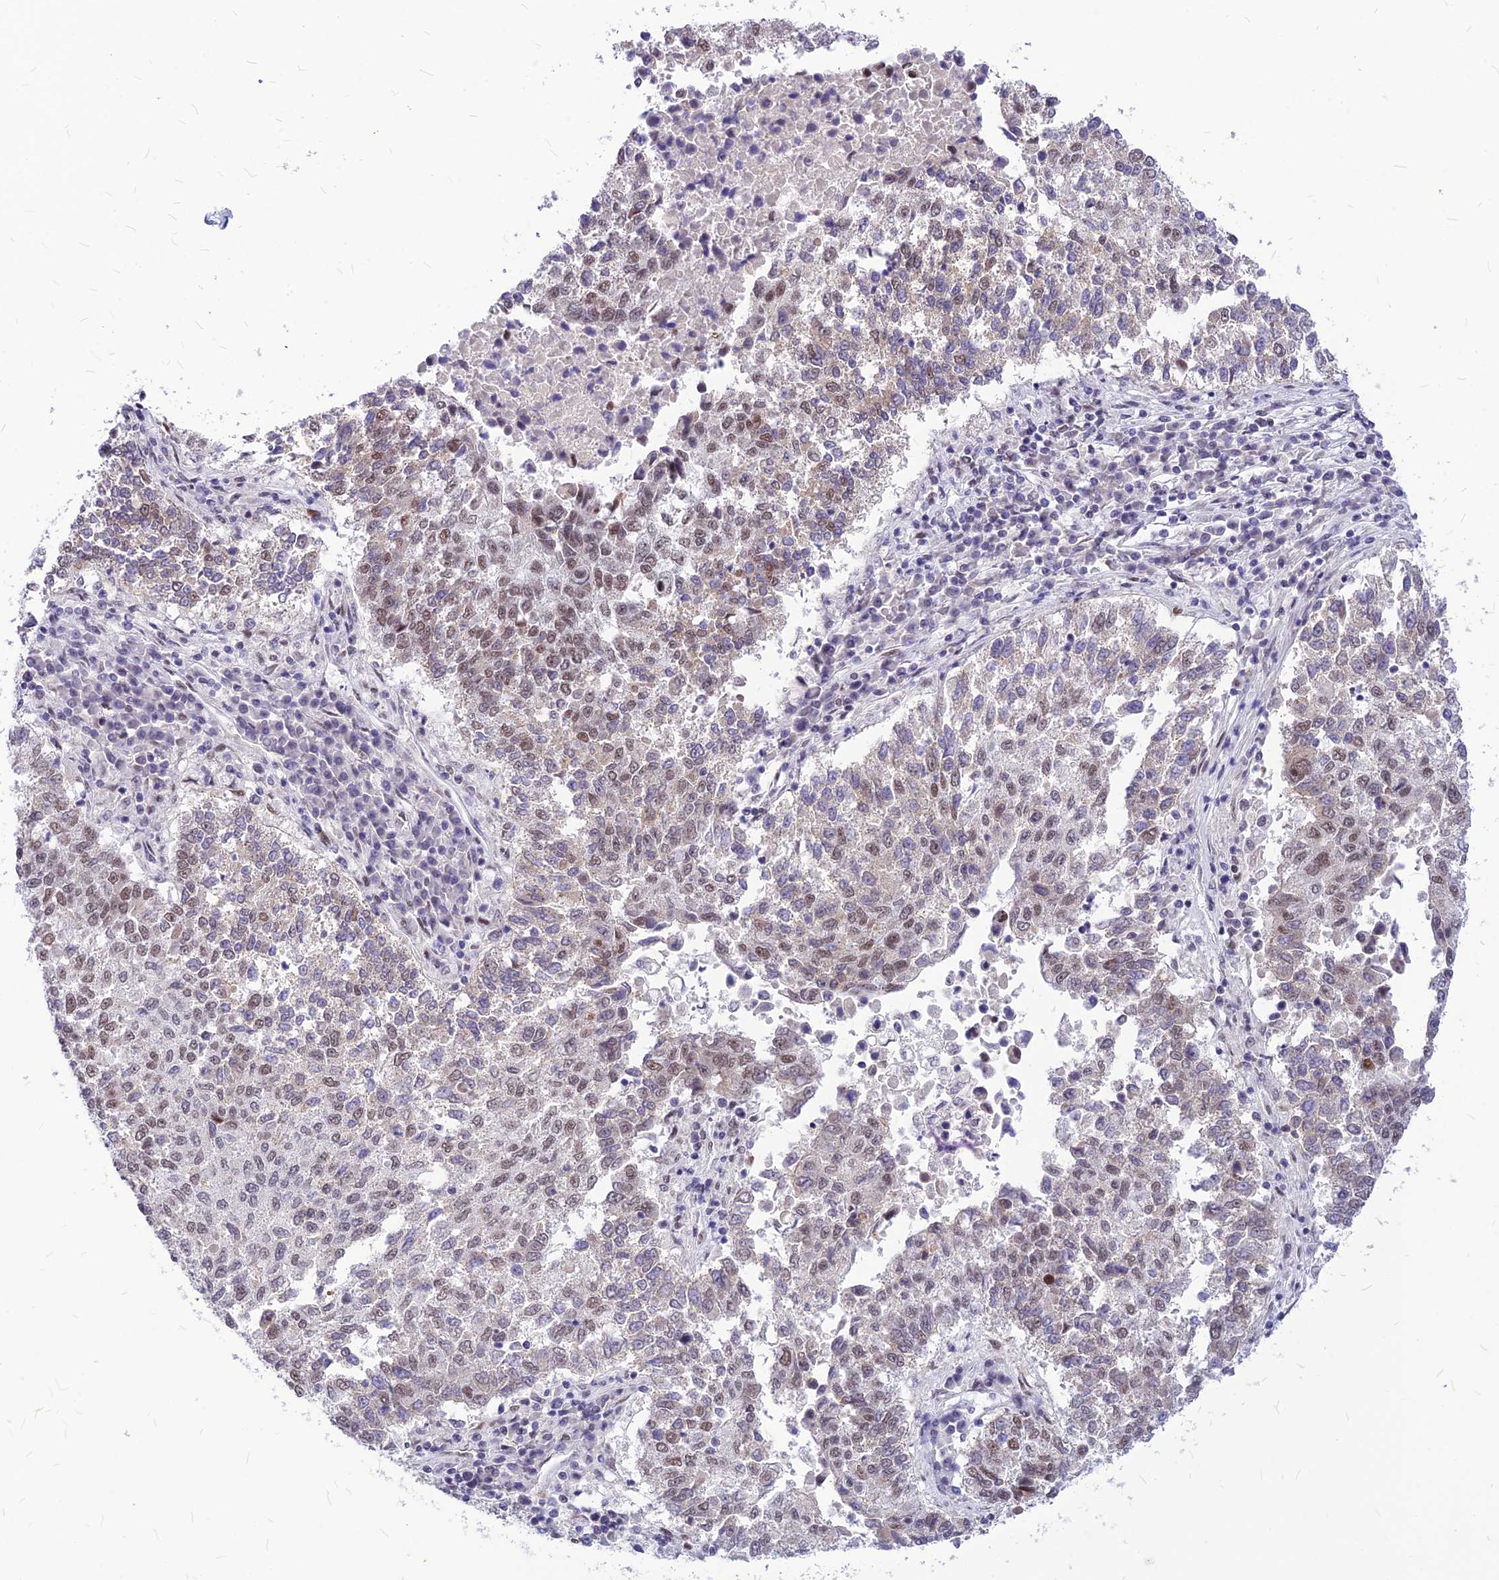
{"staining": {"intensity": "moderate", "quantity": "25%-75%", "location": "nuclear"}, "tissue": "lung cancer", "cell_type": "Tumor cells", "image_type": "cancer", "snomed": [{"axis": "morphology", "description": "Squamous cell carcinoma, NOS"}, {"axis": "topography", "description": "Lung"}], "caption": "Lung cancer was stained to show a protein in brown. There is medium levels of moderate nuclear staining in about 25%-75% of tumor cells. (Brightfield microscopy of DAB IHC at high magnification).", "gene": "KCTD13", "patient": {"sex": "male", "age": 73}}